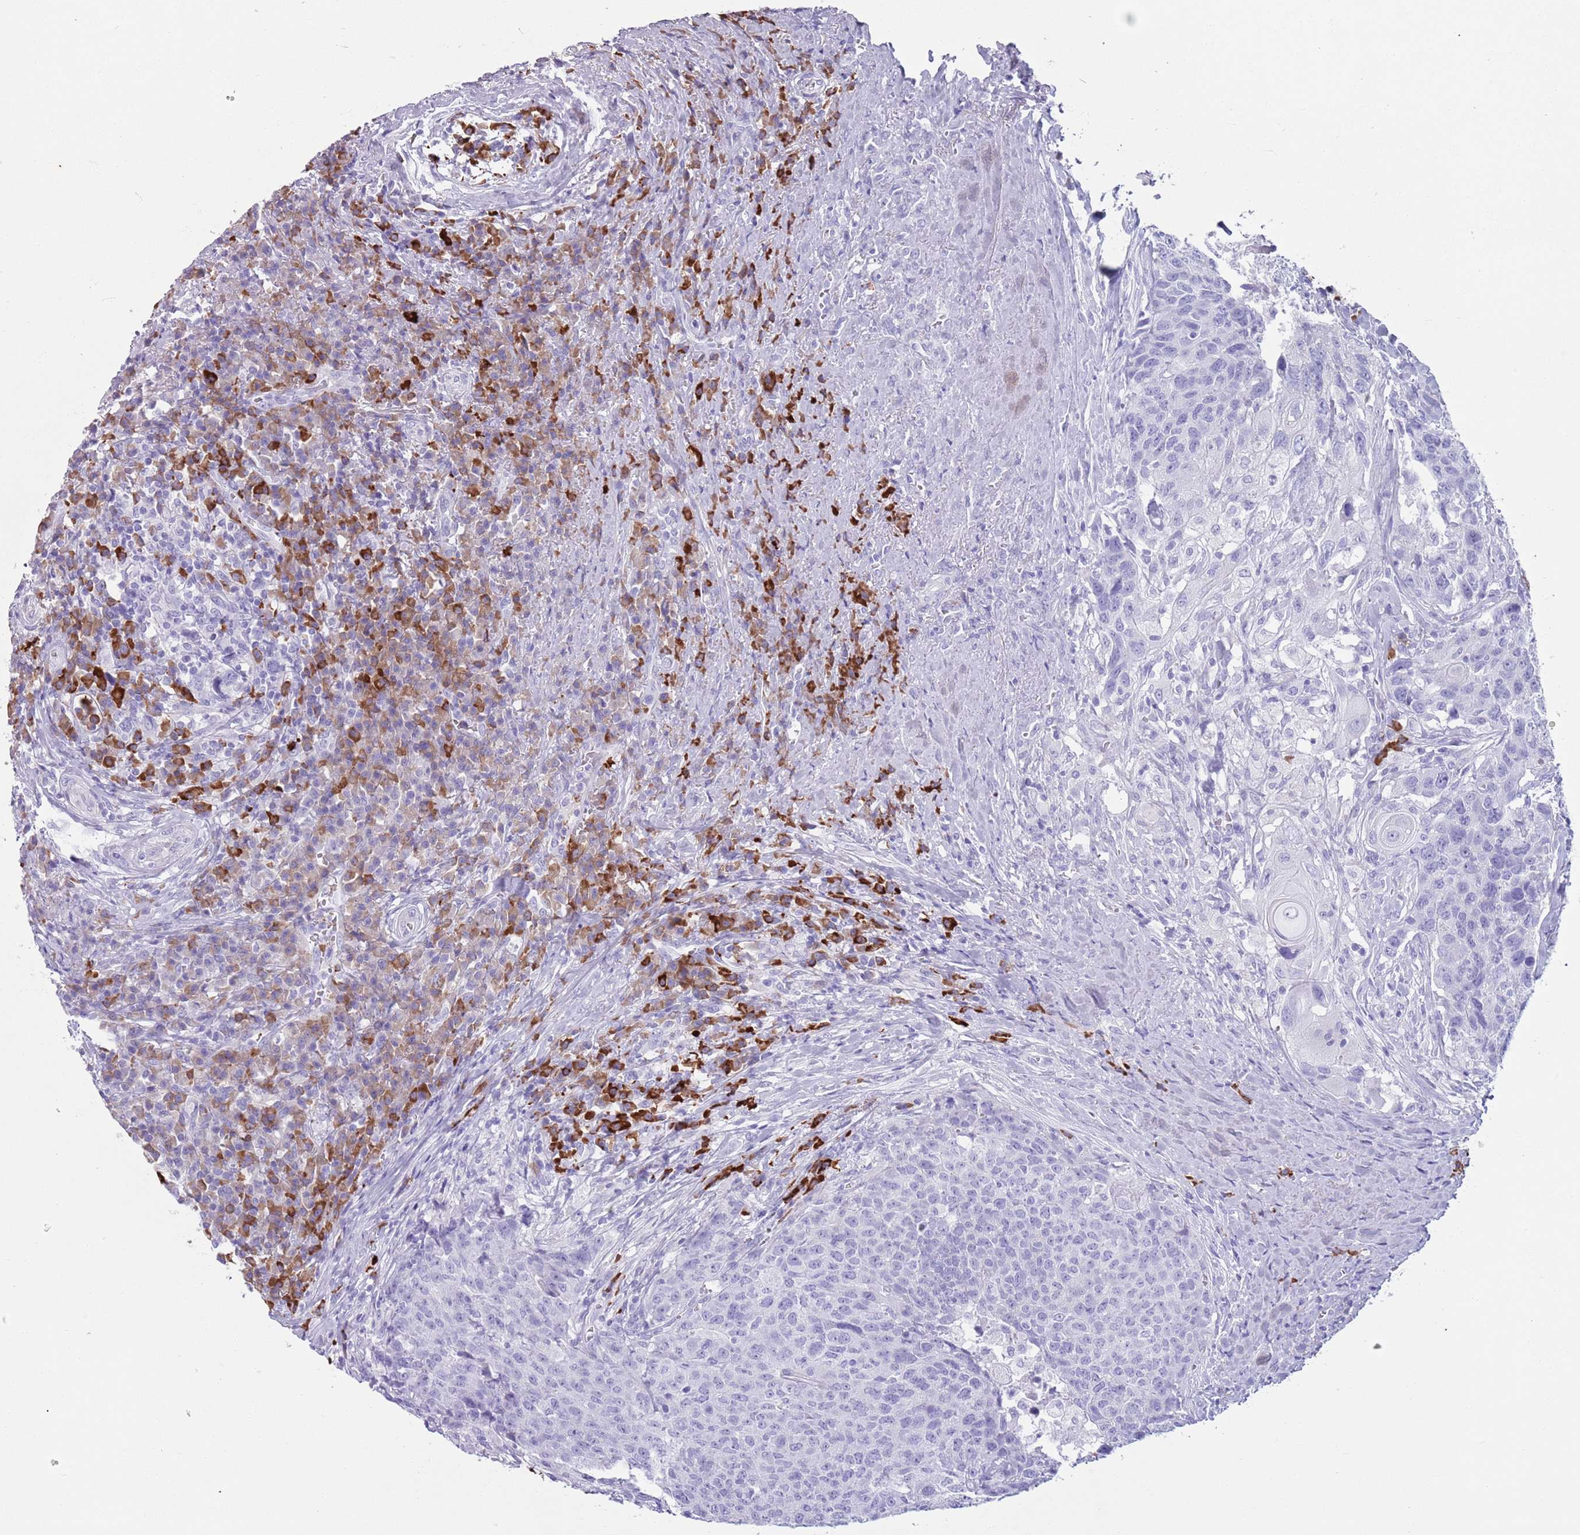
{"staining": {"intensity": "negative", "quantity": "none", "location": "none"}, "tissue": "head and neck cancer", "cell_type": "Tumor cells", "image_type": "cancer", "snomed": [{"axis": "morphology", "description": "Squamous cell carcinoma, NOS"}, {"axis": "topography", "description": "Head-Neck"}], "caption": "Human head and neck squamous cell carcinoma stained for a protein using immunohistochemistry (IHC) shows no expression in tumor cells.", "gene": "LY6G5B", "patient": {"sex": "male", "age": 66}}